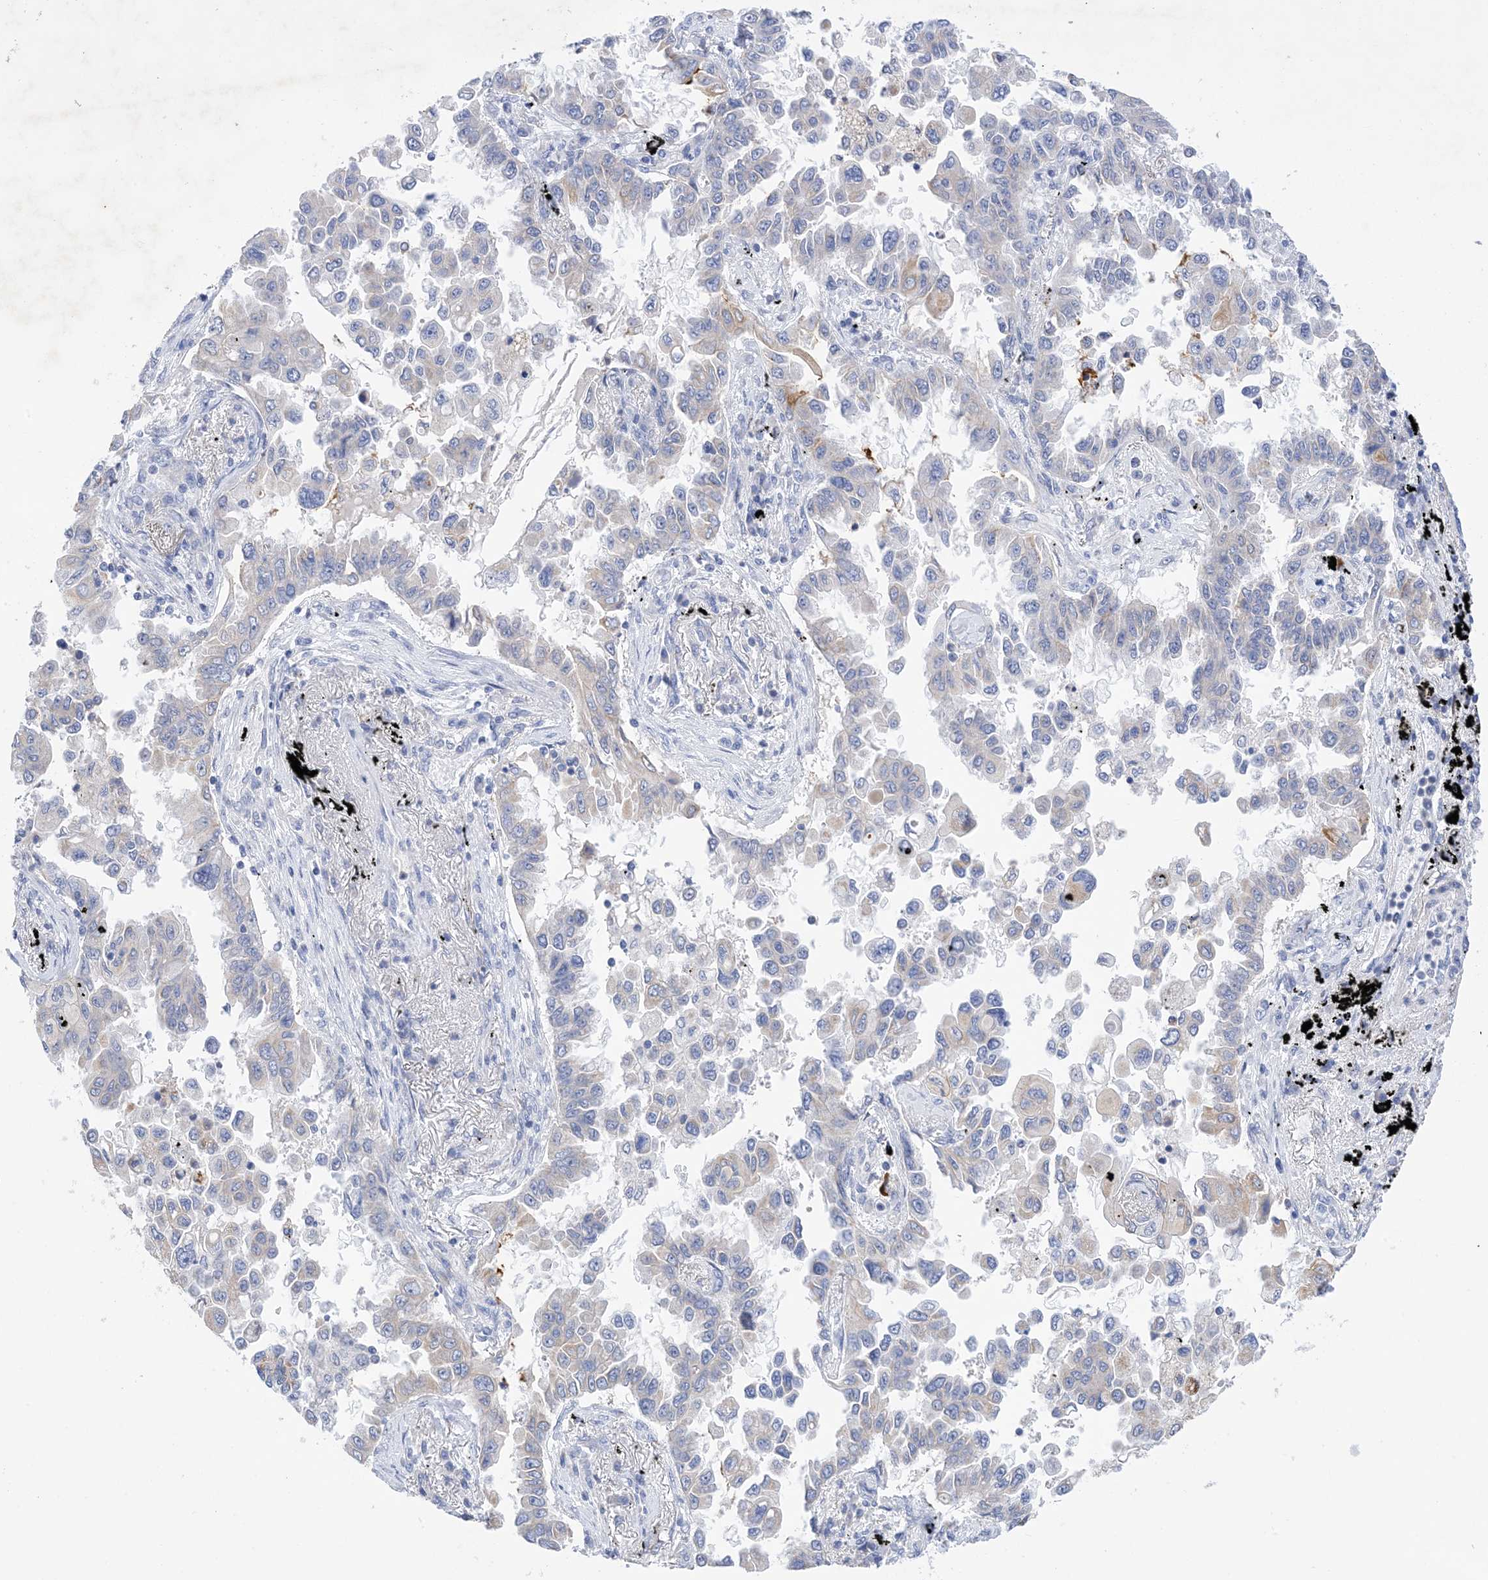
{"staining": {"intensity": "weak", "quantity": "<25%", "location": "cytoplasmic/membranous"}, "tissue": "lung cancer", "cell_type": "Tumor cells", "image_type": "cancer", "snomed": [{"axis": "morphology", "description": "Adenocarcinoma, NOS"}, {"axis": "topography", "description": "Lung"}], "caption": "Tumor cells are negative for protein expression in human lung cancer (adenocarcinoma).", "gene": "PLK4", "patient": {"sex": "female", "age": 67}}